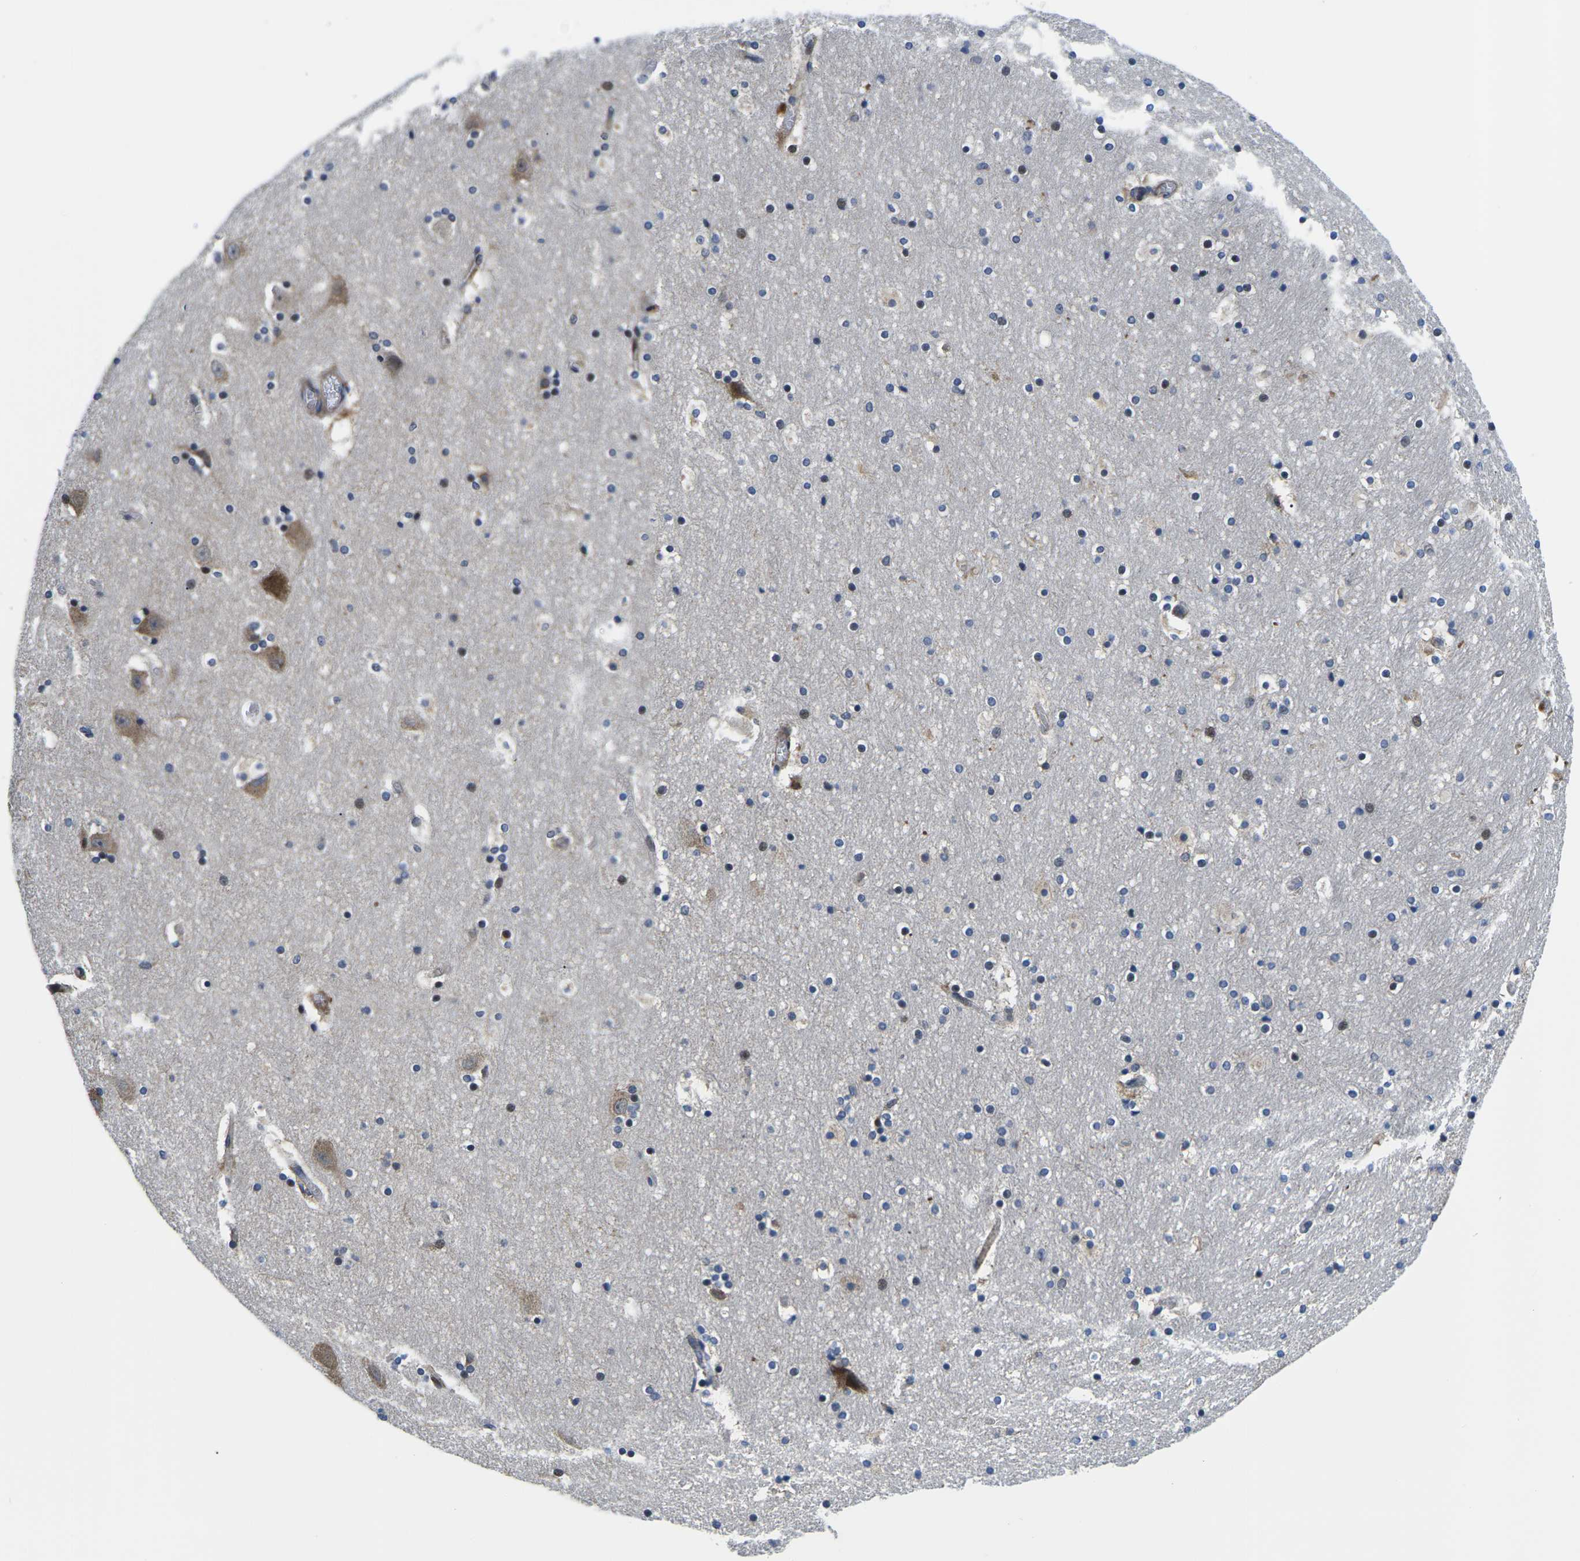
{"staining": {"intensity": "moderate", "quantity": "<25%", "location": "cytoplasmic/membranous"}, "tissue": "hippocampus", "cell_type": "Glial cells", "image_type": "normal", "snomed": [{"axis": "morphology", "description": "Normal tissue, NOS"}, {"axis": "topography", "description": "Hippocampus"}], "caption": "A micrograph showing moderate cytoplasmic/membranous staining in approximately <25% of glial cells in normal hippocampus, as visualized by brown immunohistochemical staining.", "gene": "EIF4E", "patient": {"sex": "male", "age": 45}}